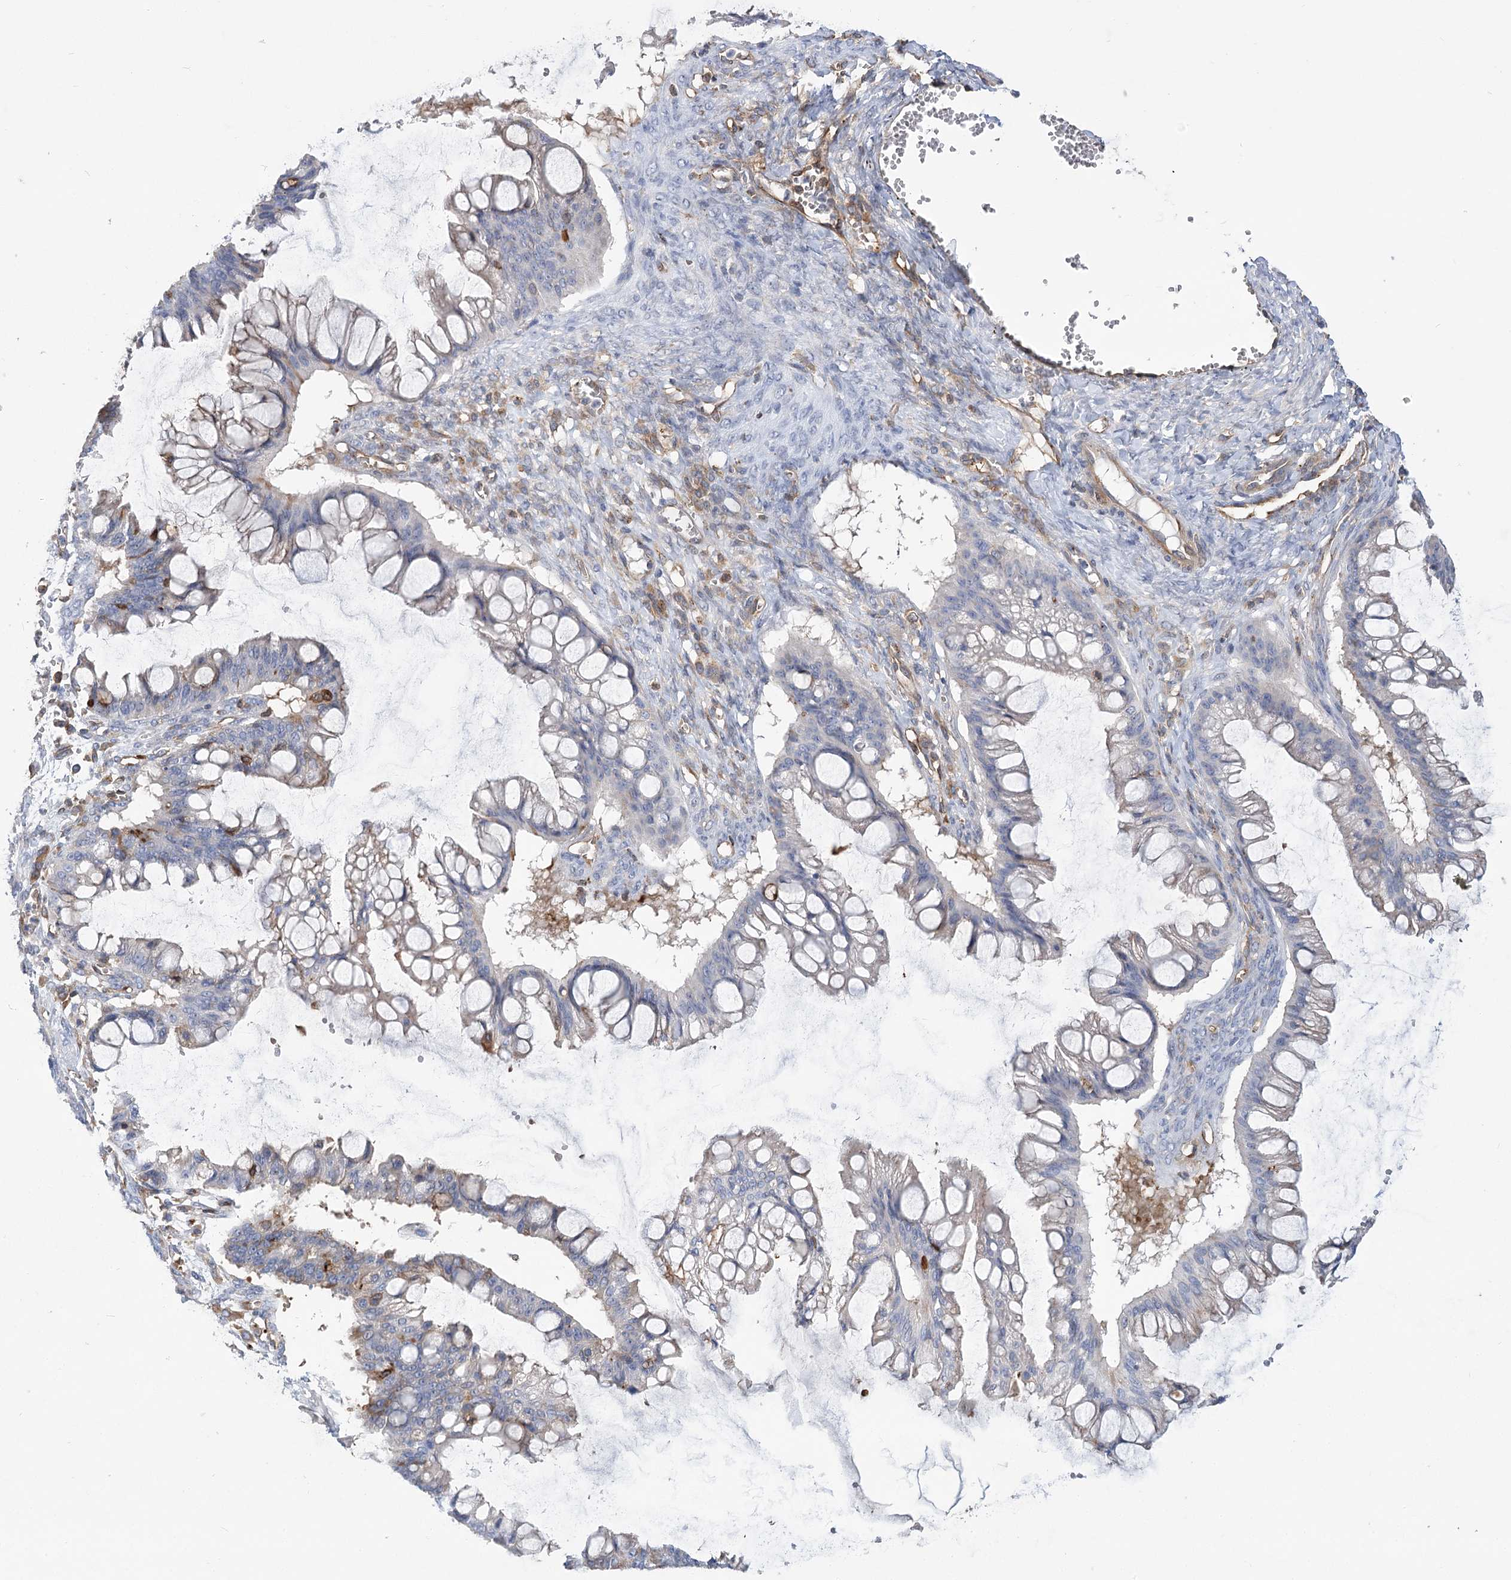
{"staining": {"intensity": "negative", "quantity": "none", "location": "none"}, "tissue": "ovarian cancer", "cell_type": "Tumor cells", "image_type": "cancer", "snomed": [{"axis": "morphology", "description": "Cystadenocarcinoma, mucinous, NOS"}, {"axis": "topography", "description": "Ovary"}], "caption": "IHC of ovarian mucinous cystadenocarcinoma displays no expression in tumor cells.", "gene": "GUSB", "patient": {"sex": "female", "age": 73}}